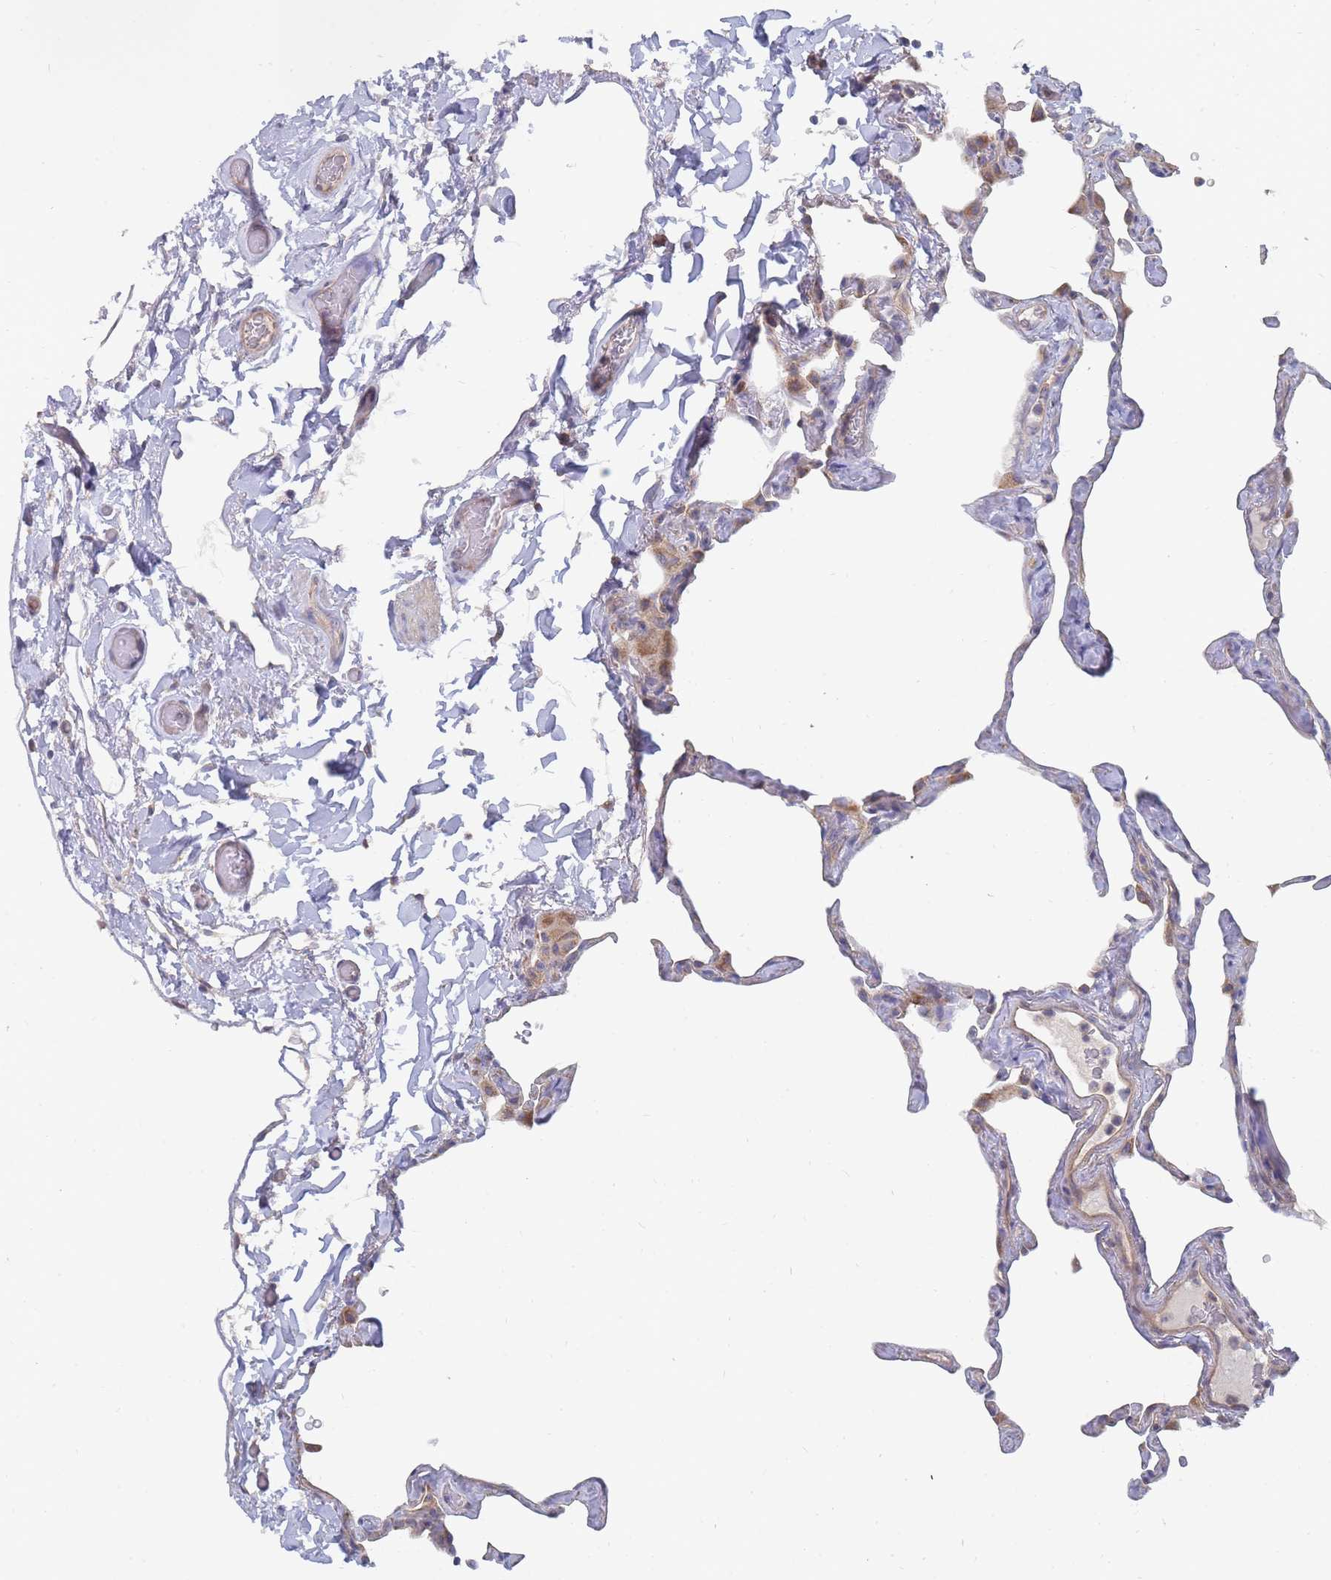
{"staining": {"intensity": "weak", "quantity": "<25%", "location": "cytoplasmic/membranous"}, "tissue": "lung", "cell_type": "Alveolar cells", "image_type": "normal", "snomed": [{"axis": "morphology", "description": "Normal tissue, NOS"}, {"axis": "topography", "description": "Lung"}], "caption": "High power microscopy image of an immunohistochemistry (IHC) micrograph of normal lung, revealing no significant positivity in alveolar cells. Nuclei are stained in blue.", "gene": "NUB1", "patient": {"sex": "male", "age": 65}}